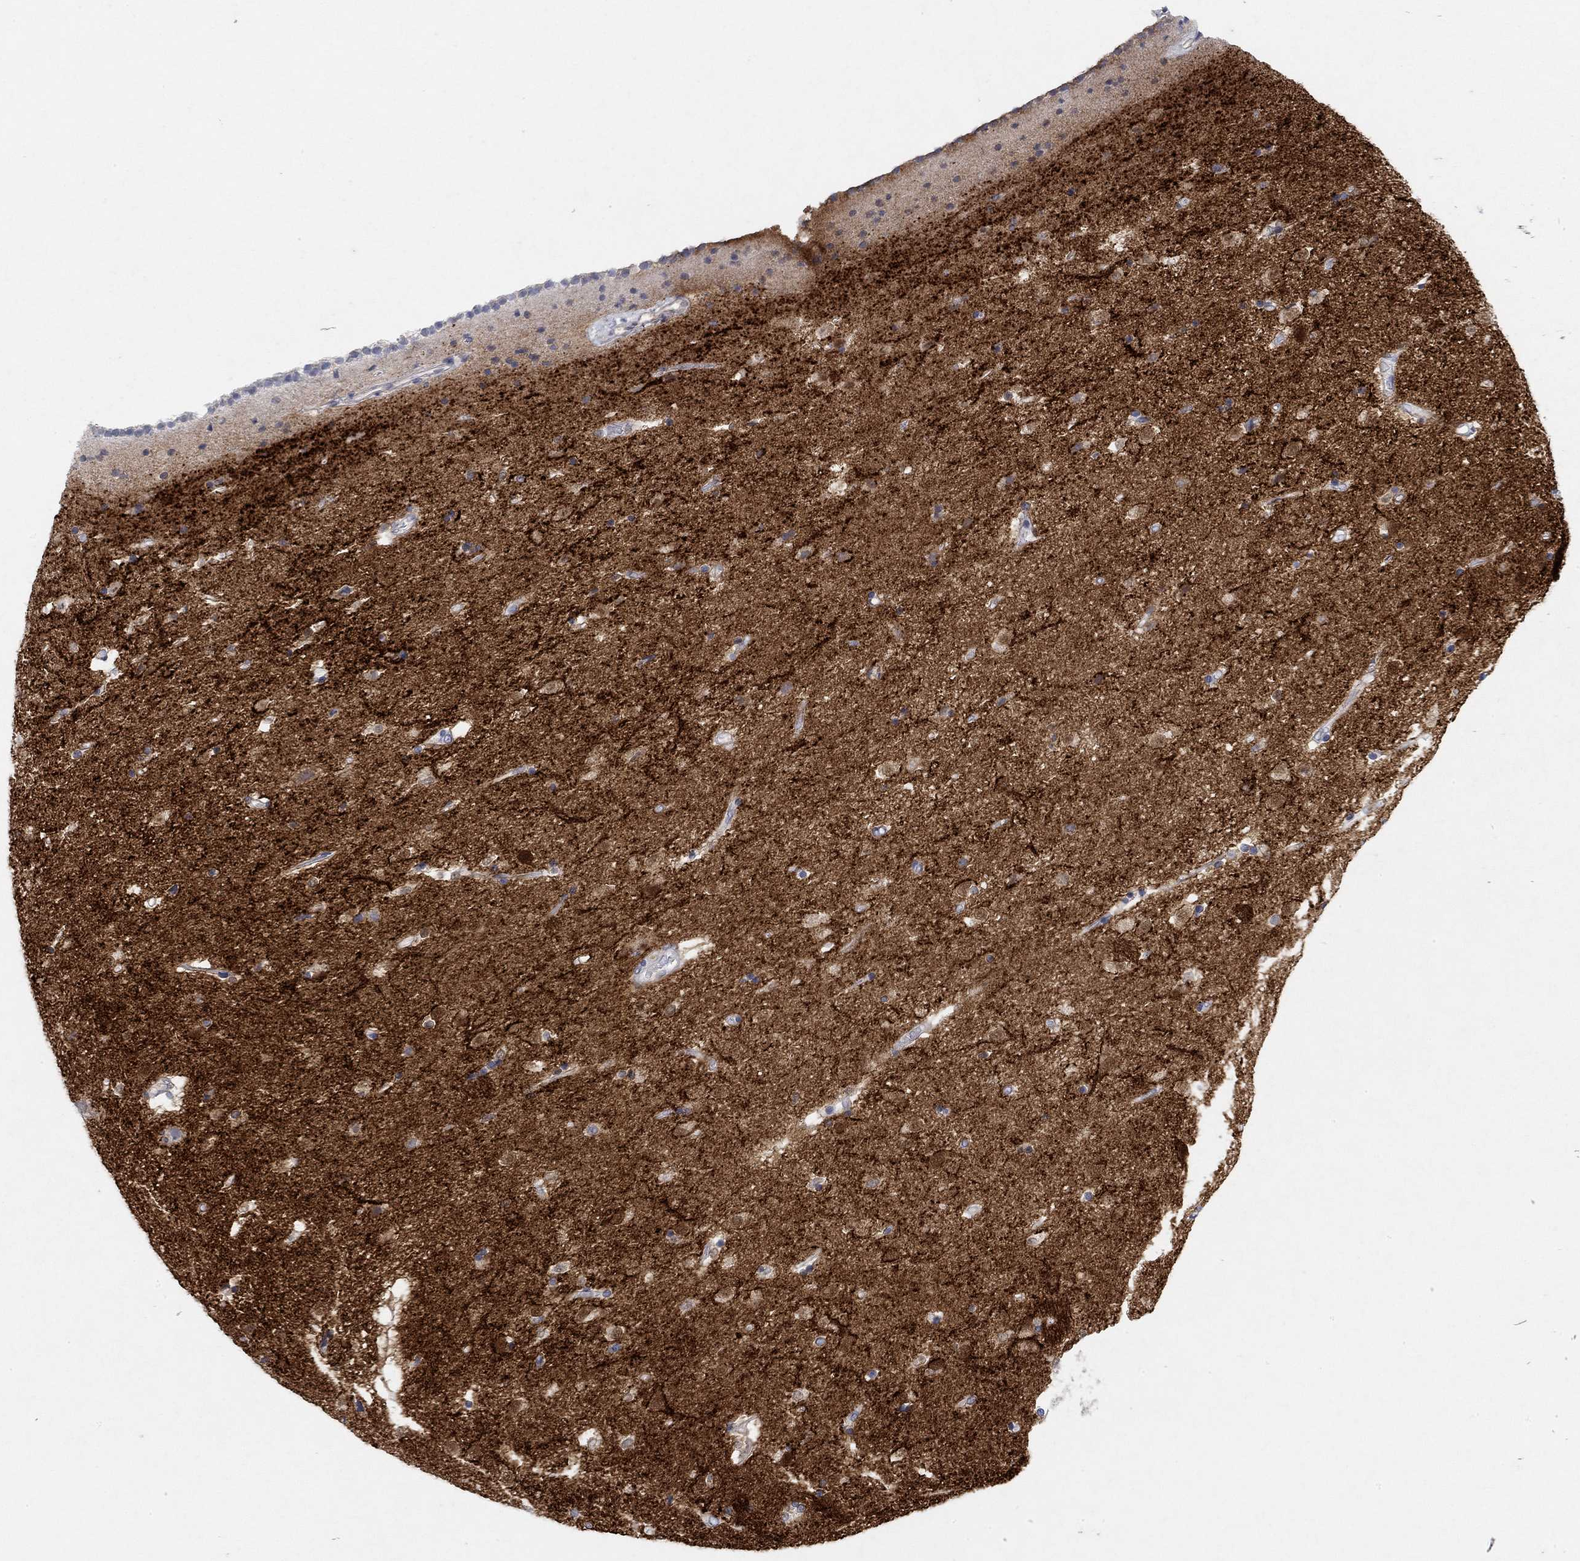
{"staining": {"intensity": "negative", "quantity": "none", "location": "none"}, "tissue": "caudate", "cell_type": "Glial cells", "image_type": "normal", "snomed": [{"axis": "morphology", "description": "Normal tissue, NOS"}, {"axis": "topography", "description": "Lateral ventricle wall"}], "caption": "This is an IHC image of benign human caudate. There is no expression in glial cells.", "gene": "VAT1L", "patient": {"sex": "female", "age": 71}}